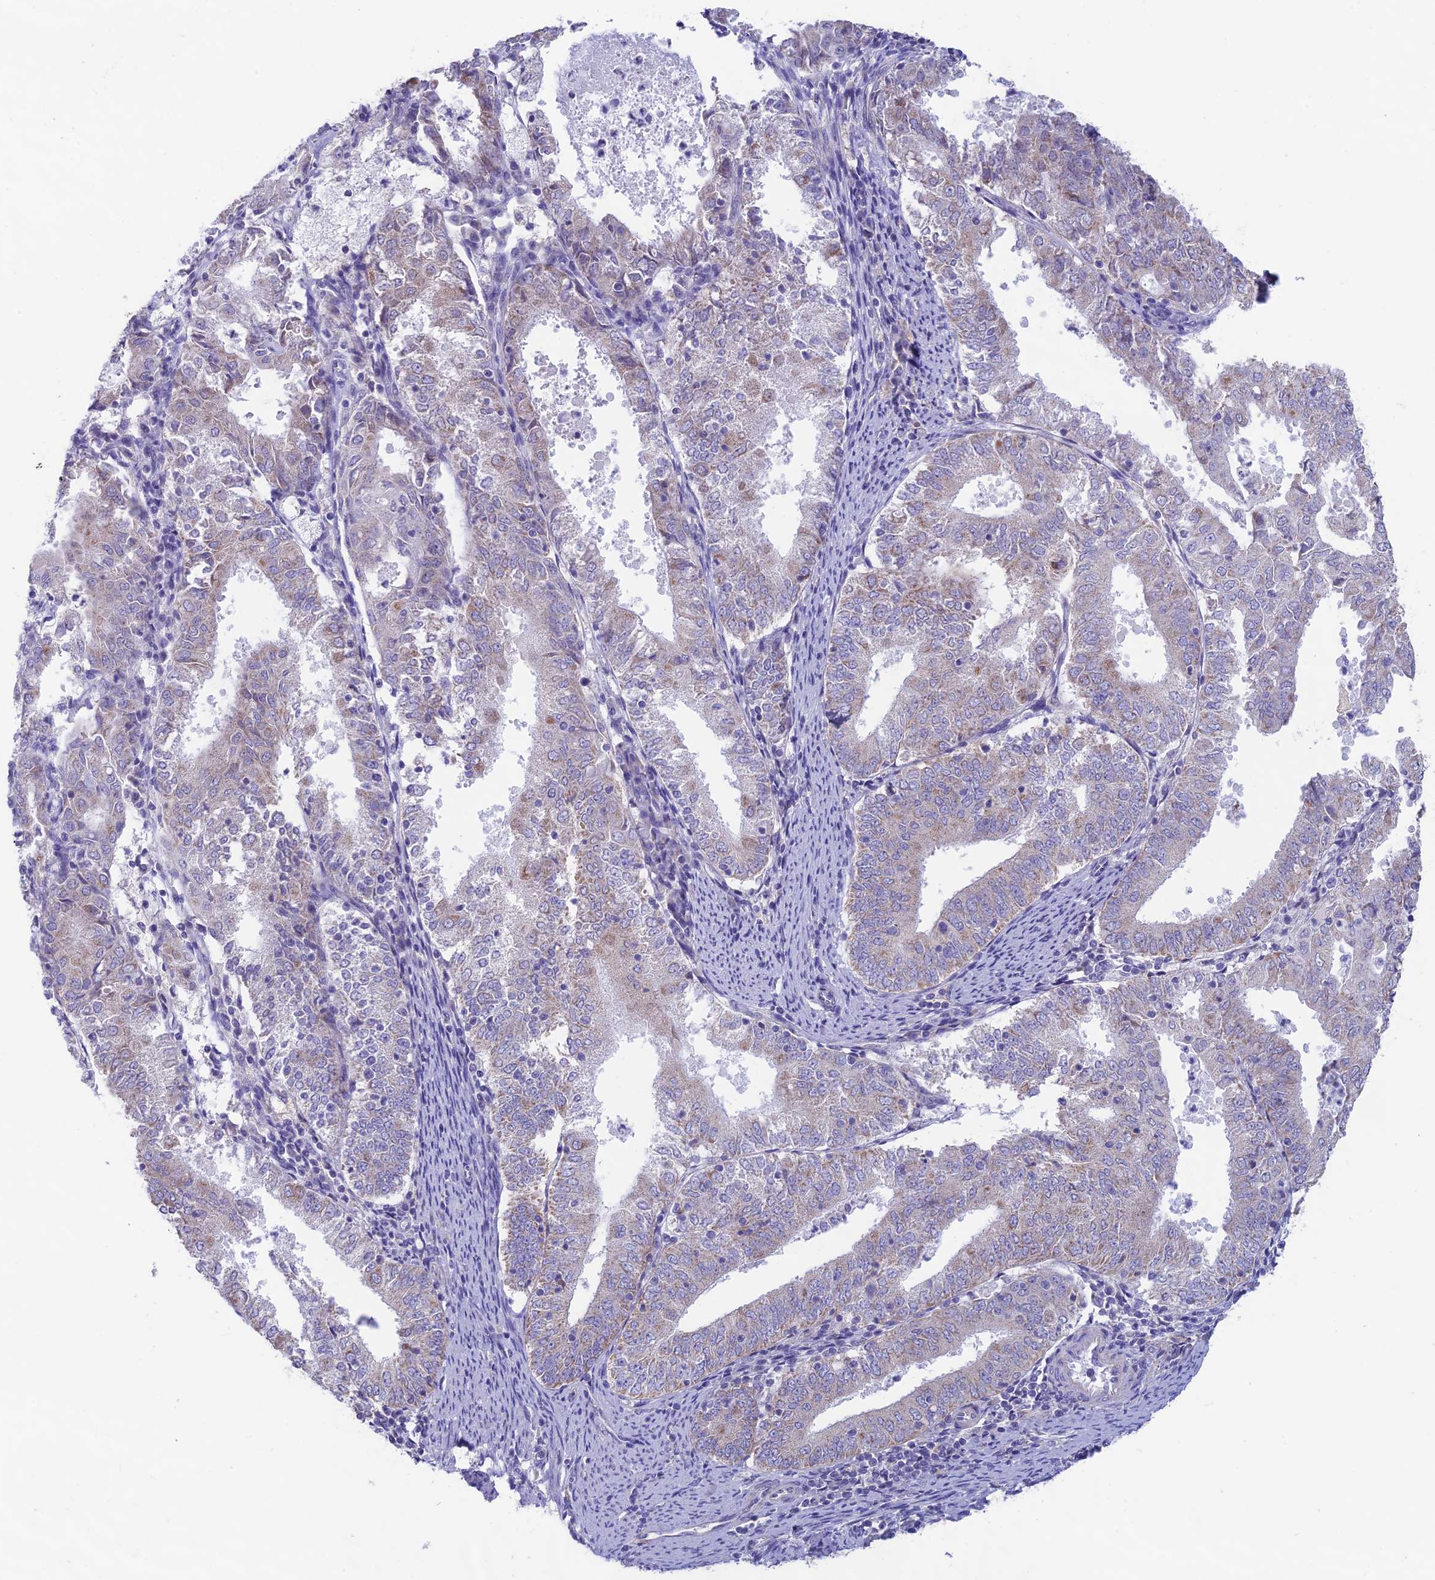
{"staining": {"intensity": "weak", "quantity": "<25%", "location": "cytoplasmic/membranous"}, "tissue": "endometrial cancer", "cell_type": "Tumor cells", "image_type": "cancer", "snomed": [{"axis": "morphology", "description": "Adenocarcinoma, NOS"}, {"axis": "topography", "description": "Endometrium"}], "caption": "High power microscopy image of an immunohistochemistry (IHC) photomicrograph of adenocarcinoma (endometrial), revealing no significant staining in tumor cells.", "gene": "PLAC9", "patient": {"sex": "female", "age": 57}}